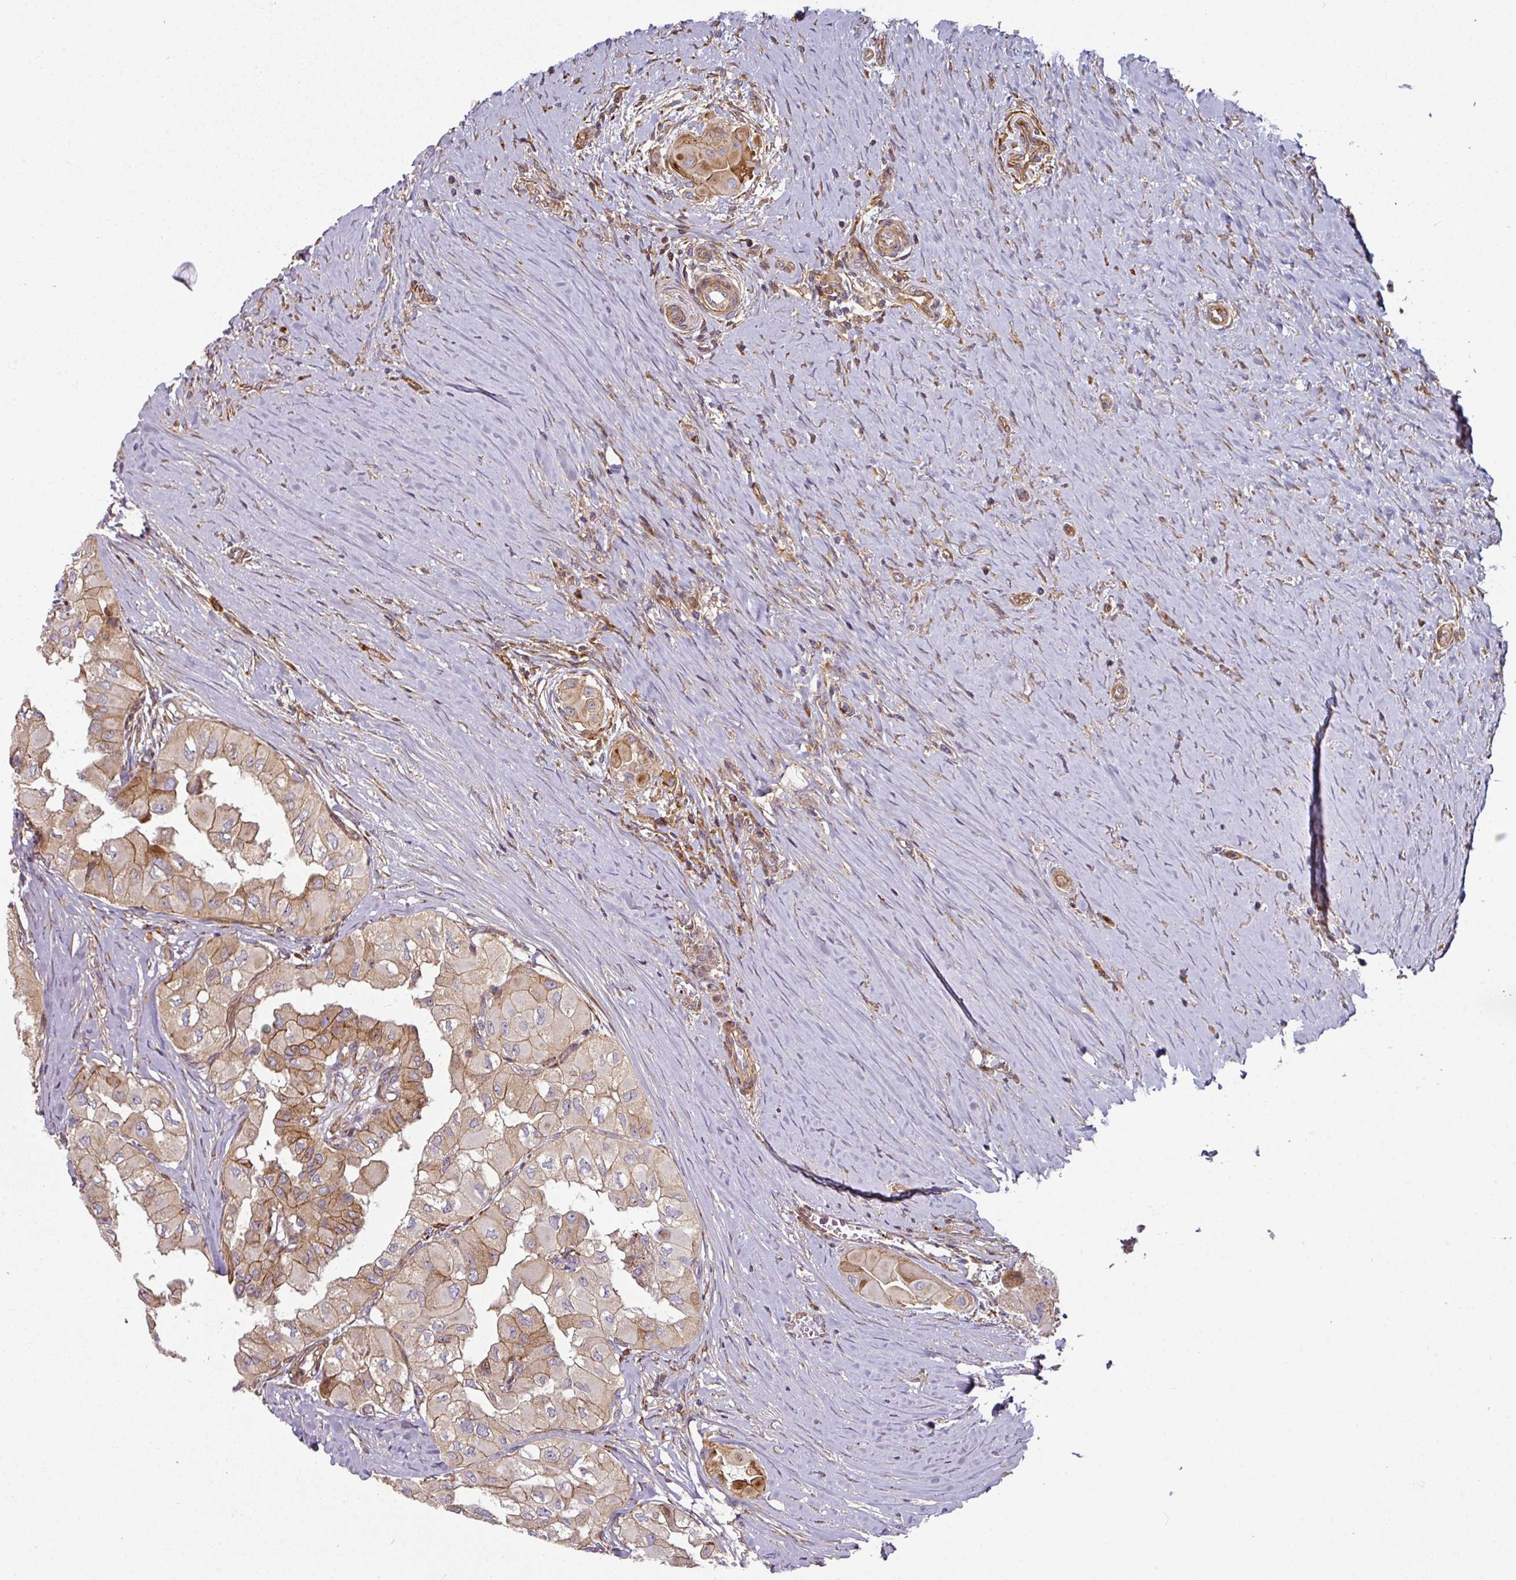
{"staining": {"intensity": "moderate", "quantity": "25%-75%", "location": "cytoplasmic/membranous"}, "tissue": "thyroid cancer", "cell_type": "Tumor cells", "image_type": "cancer", "snomed": [{"axis": "morphology", "description": "Papillary adenocarcinoma, NOS"}, {"axis": "topography", "description": "Thyroid gland"}], "caption": "A high-resolution histopathology image shows immunohistochemistry staining of thyroid cancer (papillary adenocarcinoma), which displays moderate cytoplasmic/membranous staining in approximately 25%-75% of tumor cells. Using DAB (brown) and hematoxylin (blue) stains, captured at high magnification using brightfield microscopy.", "gene": "CASP2", "patient": {"sex": "female", "age": 59}}